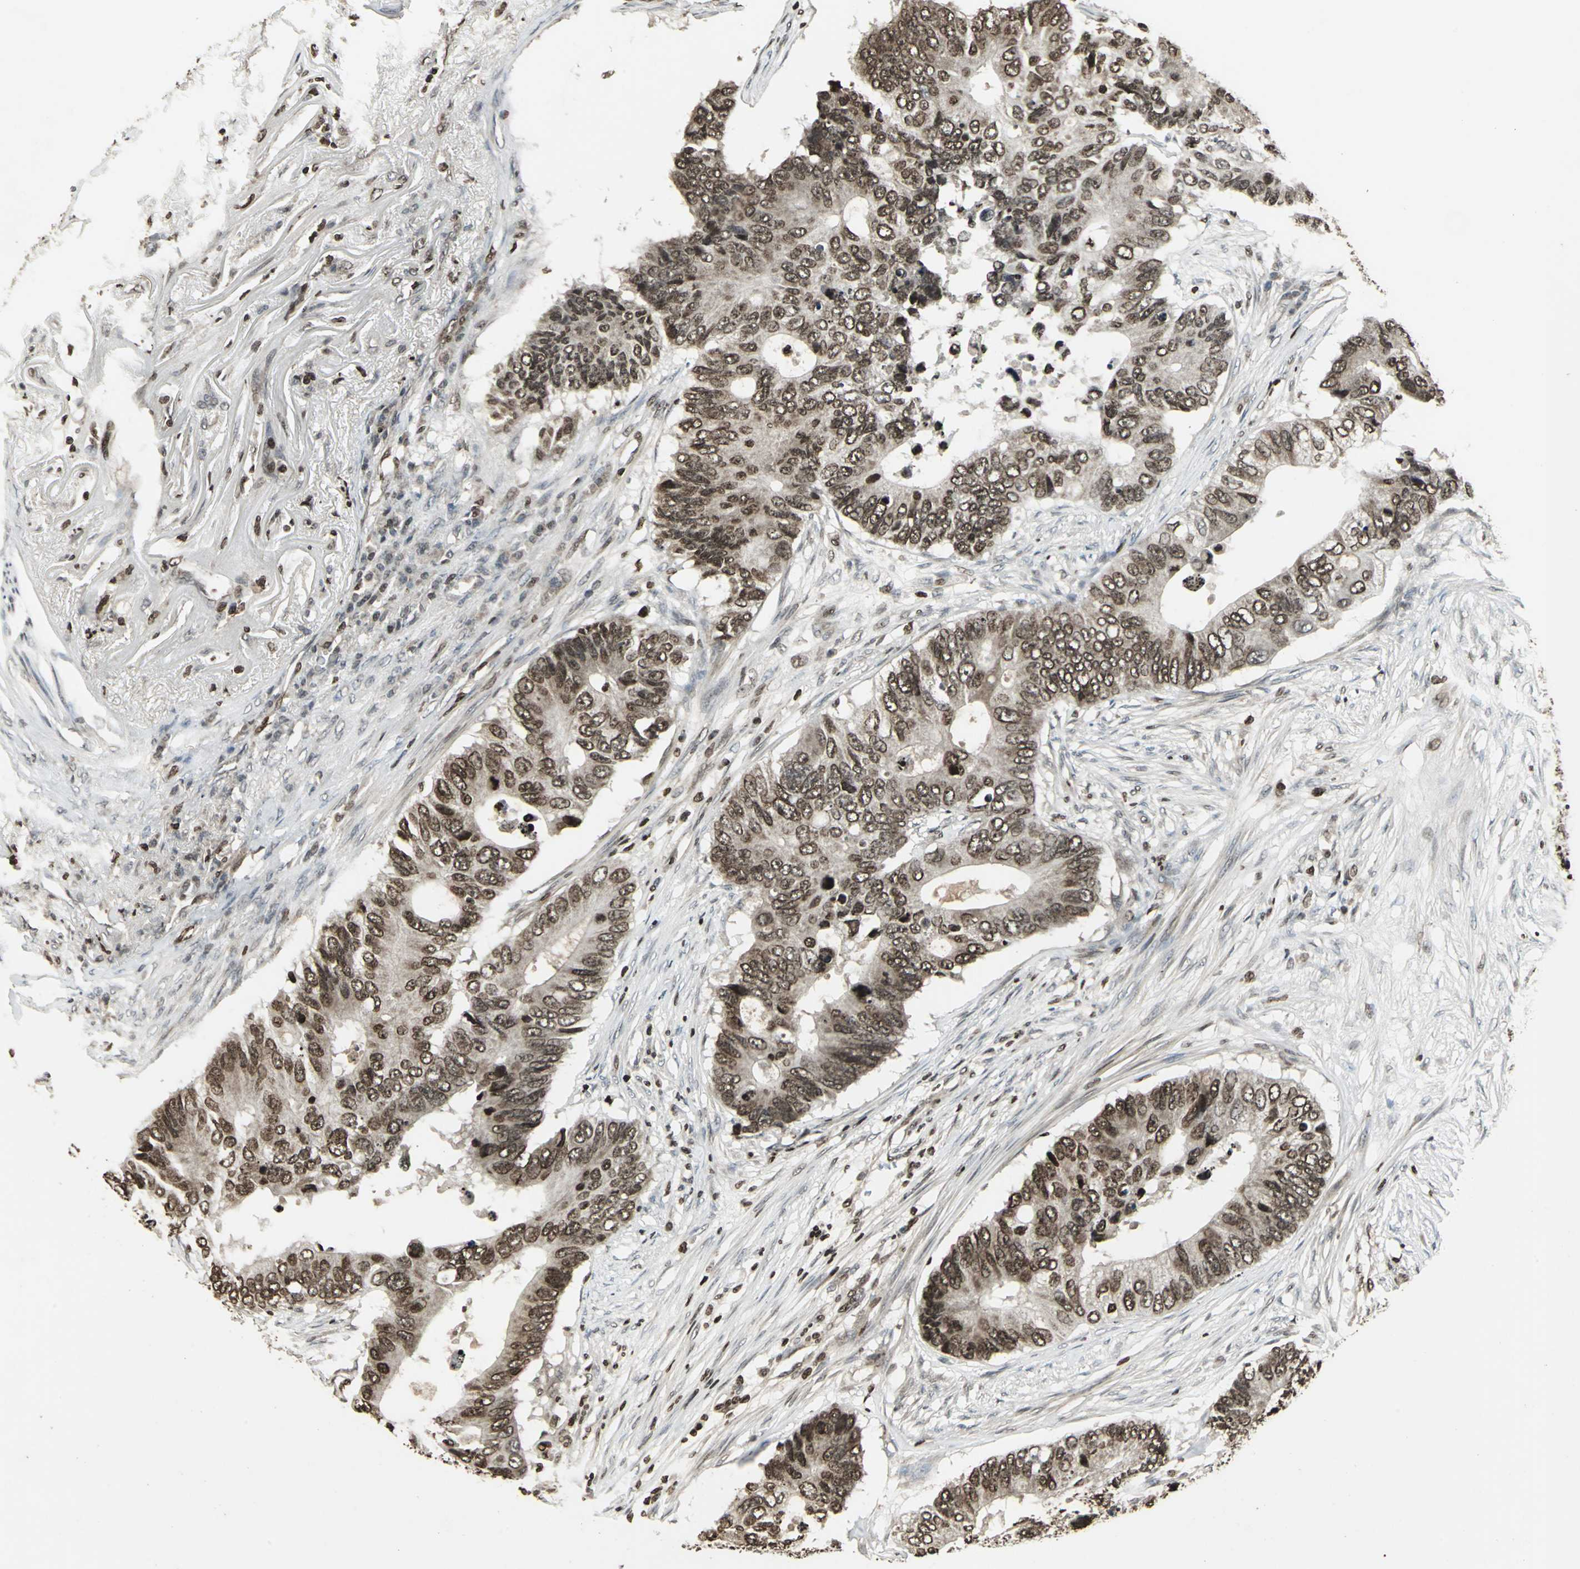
{"staining": {"intensity": "strong", "quantity": ">75%", "location": "cytoplasmic/membranous,nuclear"}, "tissue": "colorectal cancer", "cell_type": "Tumor cells", "image_type": "cancer", "snomed": [{"axis": "morphology", "description": "Adenocarcinoma, NOS"}, {"axis": "topography", "description": "Colon"}], "caption": "IHC (DAB (3,3'-diaminobenzidine)) staining of human colorectal cancer (adenocarcinoma) exhibits strong cytoplasmic/membranous and nuclear protein expression in approximately >75% of tumor cells.", "gene": "AHR", "patient": {"sex": "male", "age": 71}}